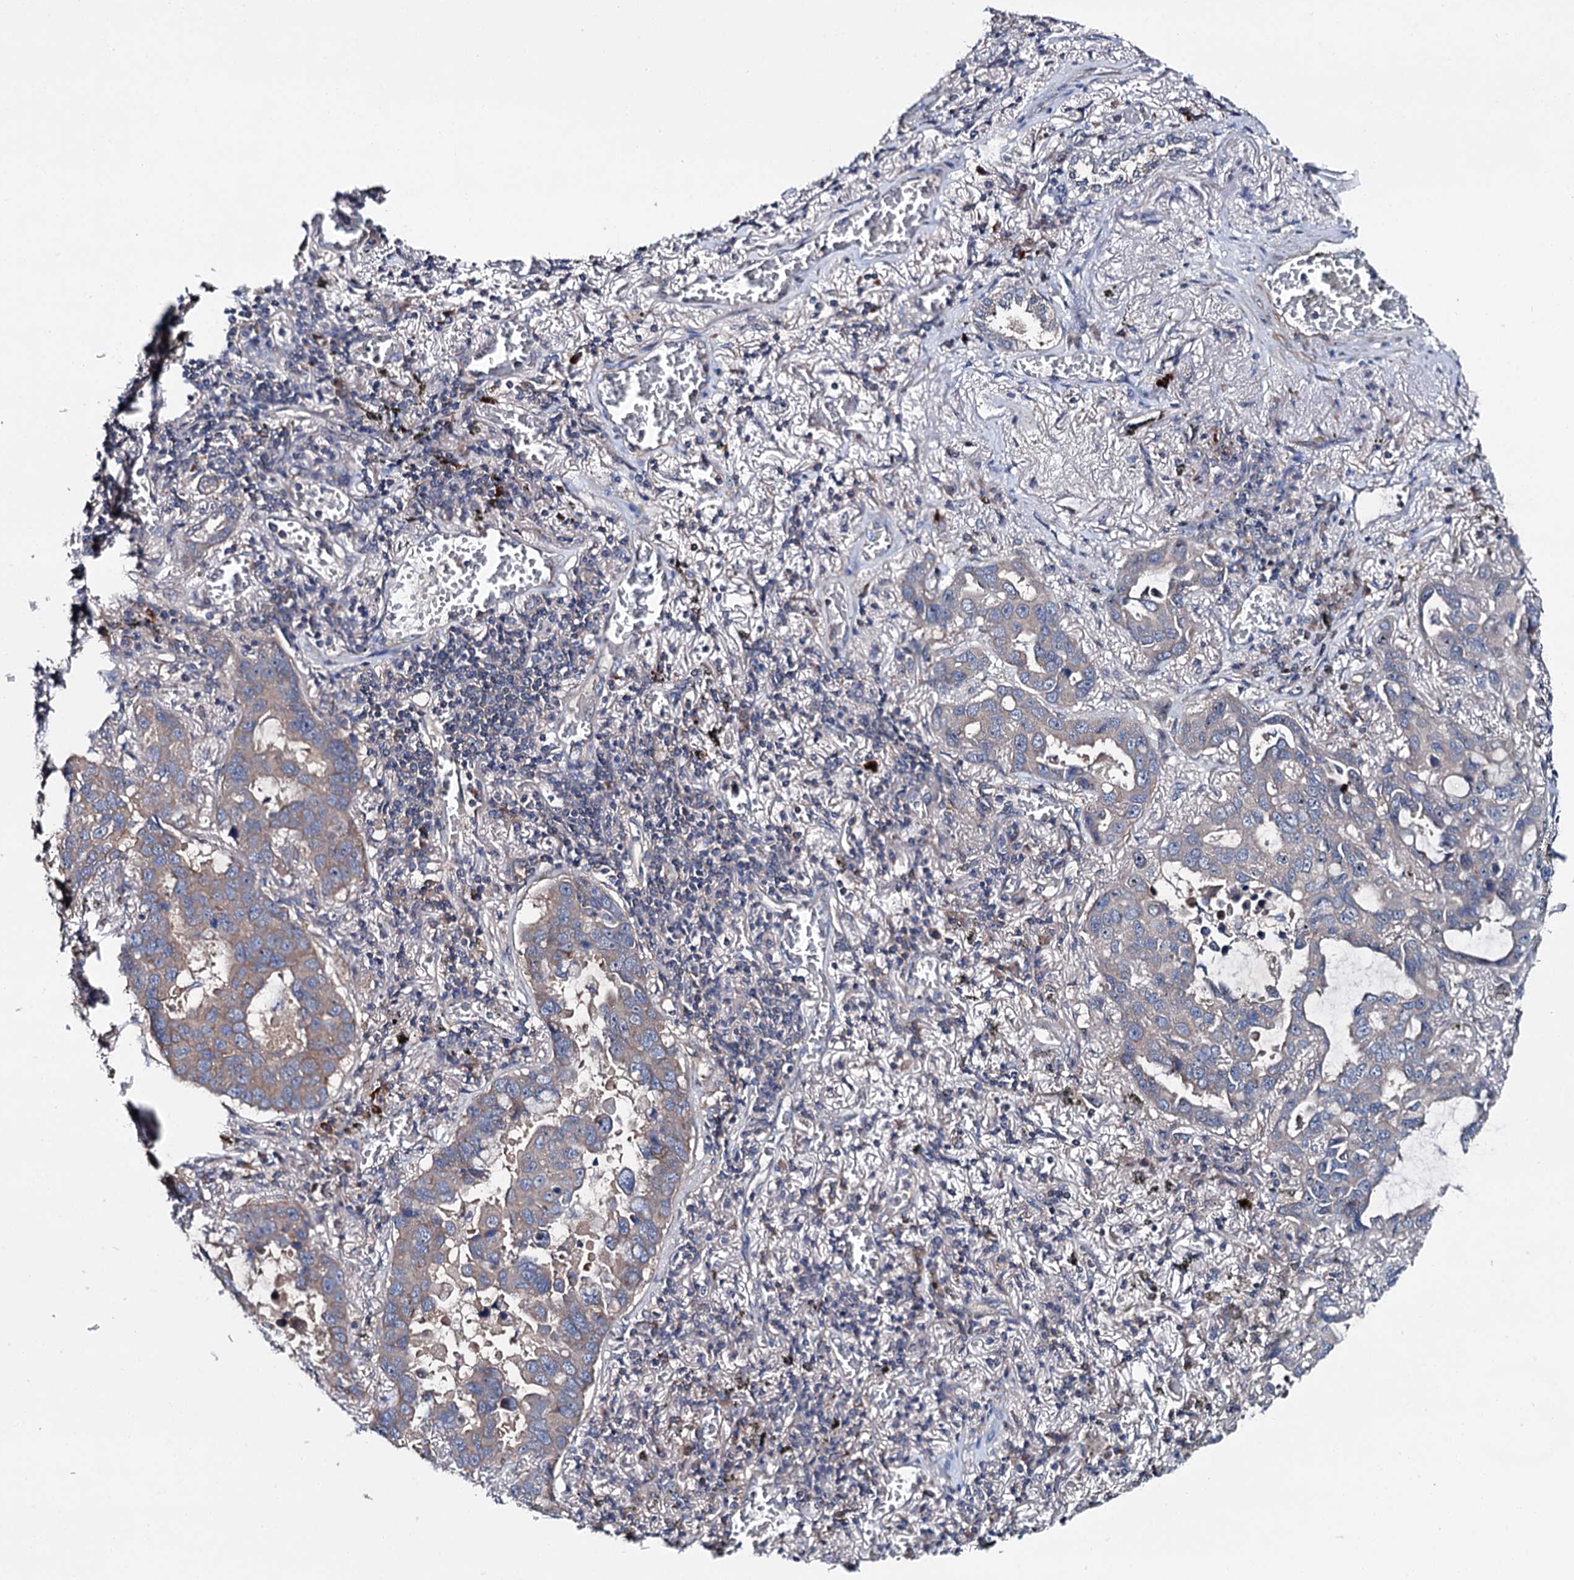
{"staining": {"intensity": "weak", "quantity": "25%-75%", "location": "cytoplasmic/membranous"}, "tissue": "lung cancer", "cell_type": "Tumor cells", "image_type": "cancer", "snomed": [{"axis": "morphology", "description": "Adenocarcinoma, NOS"}, {"axis": "topography", "description": "Lung"}], "caption": "Immunohistochemical staining of lung adenocarcinoma demonstrates low levels of weak cytoplasmic/membranous expression in approximately 25%-75% of tumor cells.", "gene": "SLC22A25", "patient": {"sex": "male", "age": 64}}